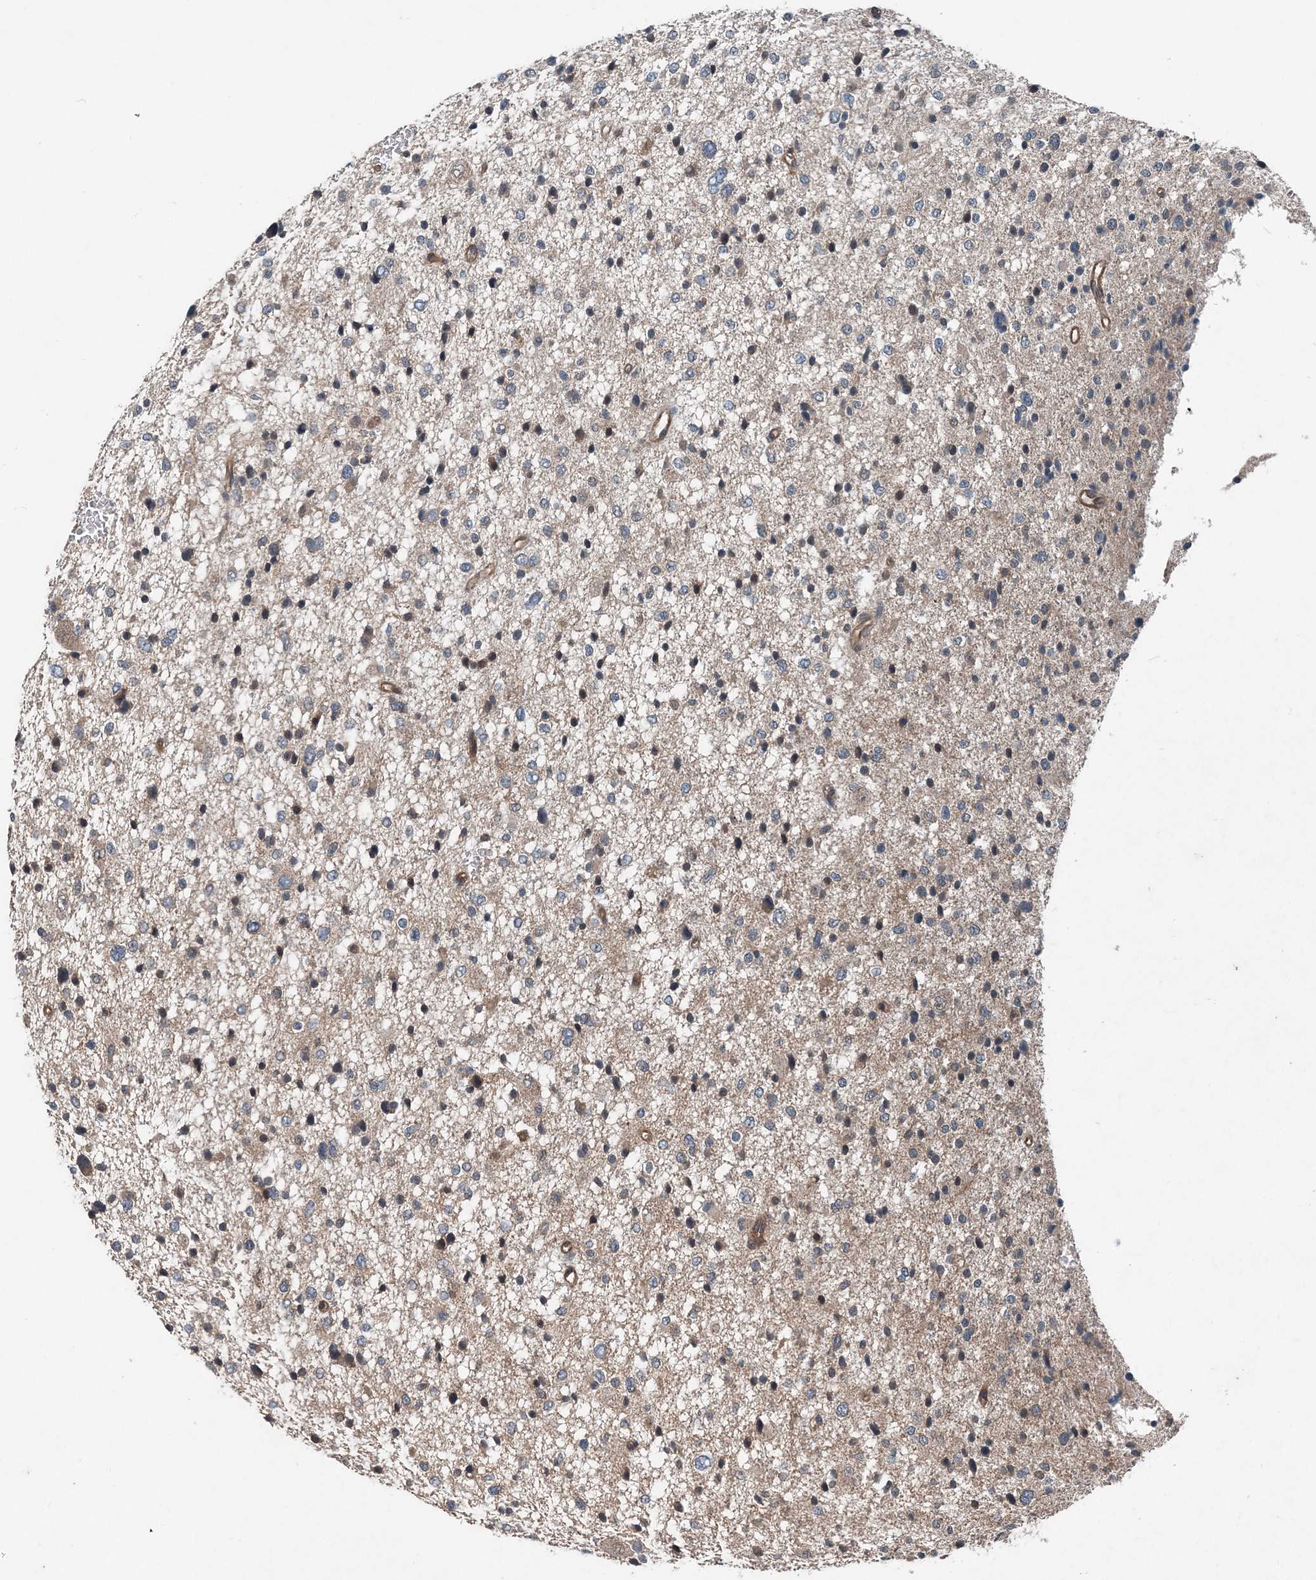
{"staining": {"intensity": "weak", "quantity": "<25%", "location": "cytoplasmic/membranous"}, "tissue": "glioma", "cell_type": "Tumor cells", "image_type": "cancer", "snomed": [{"axis": "morphology", "description": "Glioma, malignant, Low grade"}, {"axis": "topography", "description": "Brain"}], "caption": "Human glioma stained for a protein using immunohistochemistry (IHC) displays no expression in tumor cells.", "gene": "SMPD3", "patient": {"sex": "female", "age": 37}}